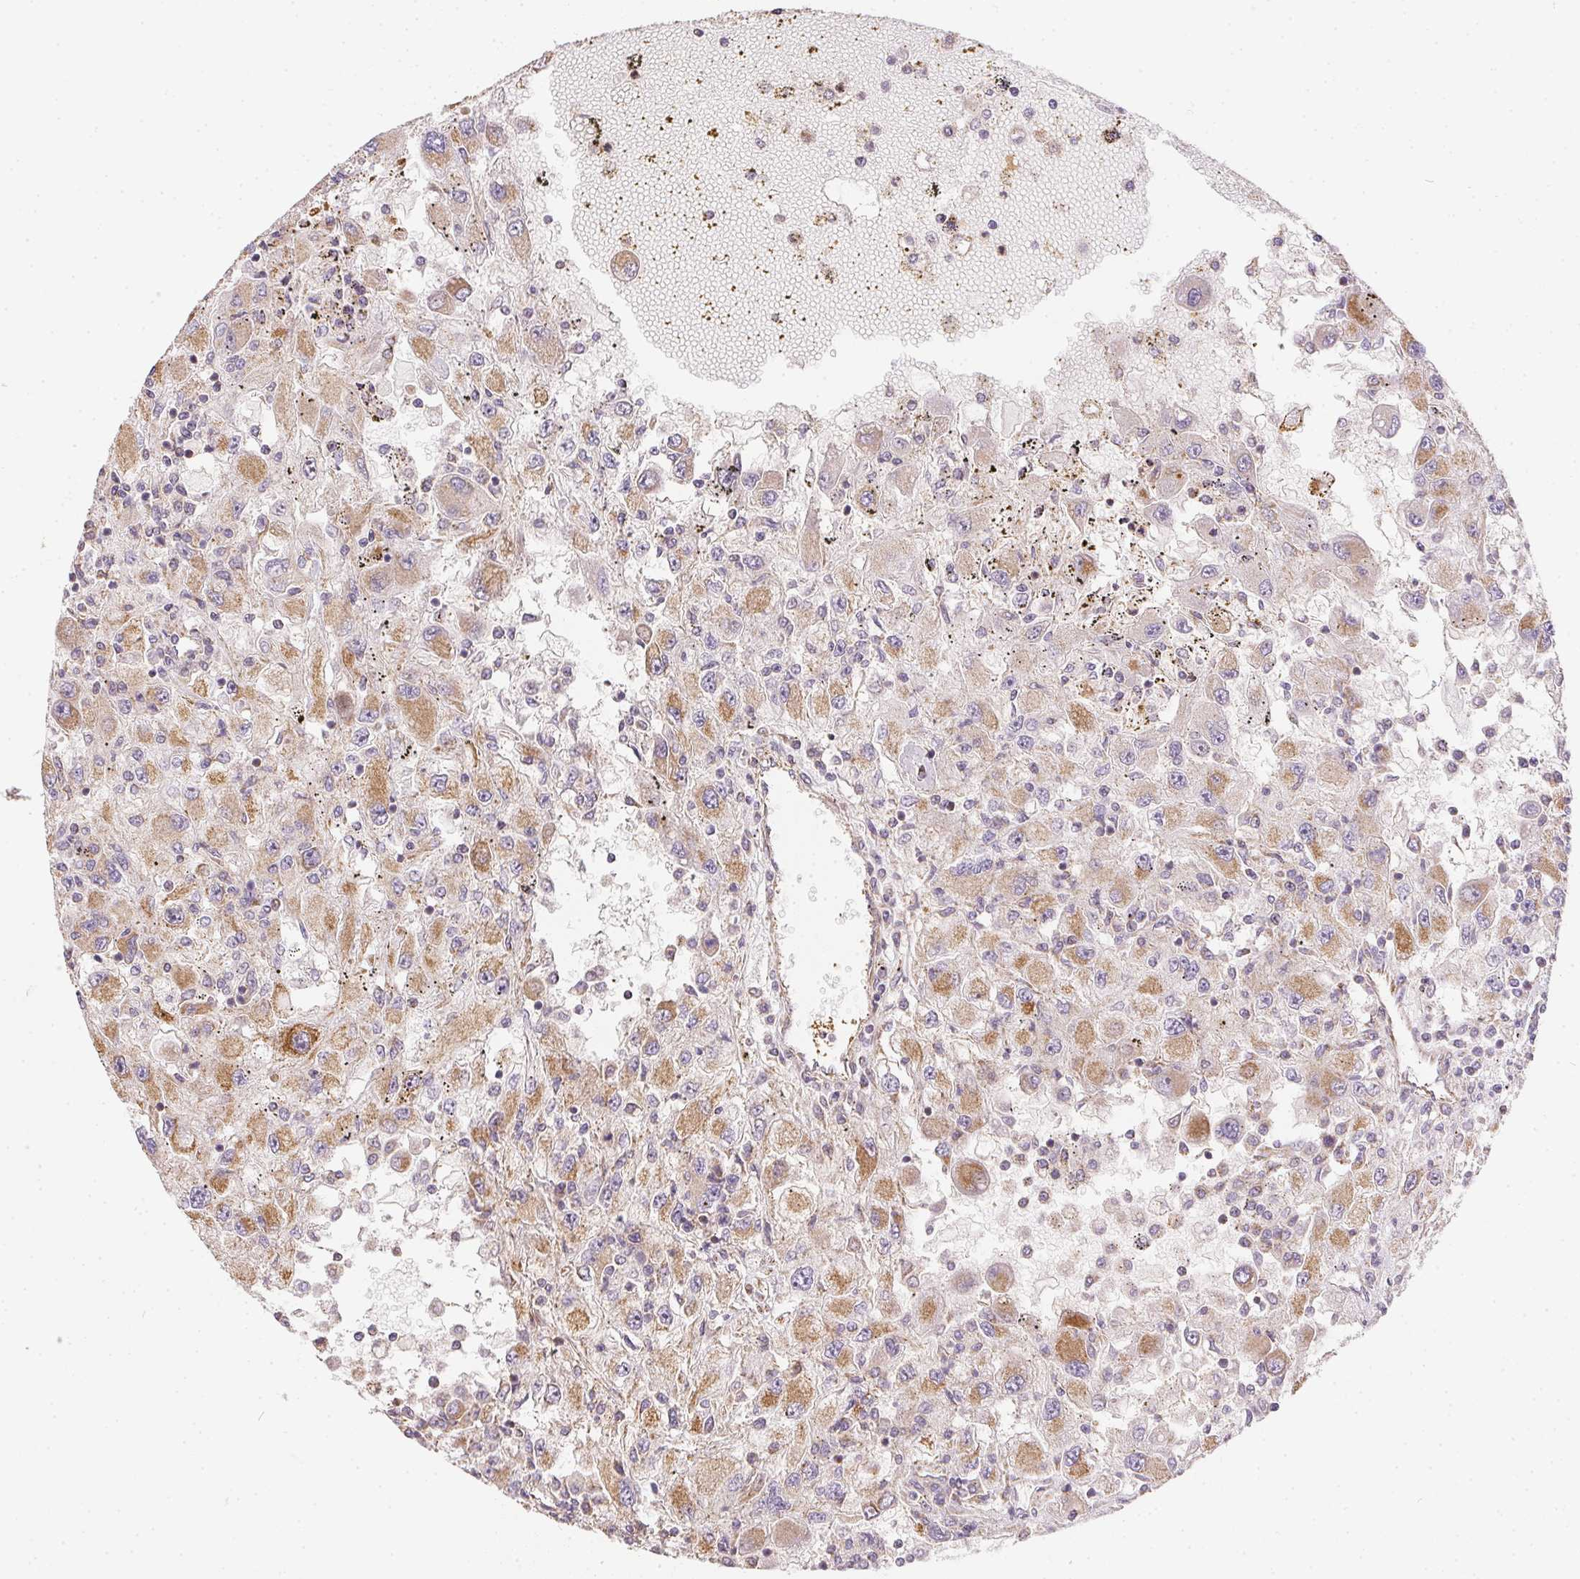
{"staining": {"intensity": "moderate", "quantity": "25%-75%", "location": "cytoplasmic/membranous"}, "tissue": "renal cancer", "cell_type": "Tumor cells", "image_type": "cancer", "snomed": [{"axis": "morphology", "description": "Adenocarcinoma, NOS"}, {"axis": "topography", "description": "Kidney"}], "caption": "Immunohistochemistry histopathology image of neoplastic tissue: human adenocarcinoma (renal) stained using immunohistochemistry (IHC) demonstrates medium levels of moderate protein expression localized specifically in the cytoplasmic/membranous of tumor cells, appearing as a cytoplasmic/membranous brown color.", "gene": "REV3L", "patient": {"sex": "female", "age": 67}}